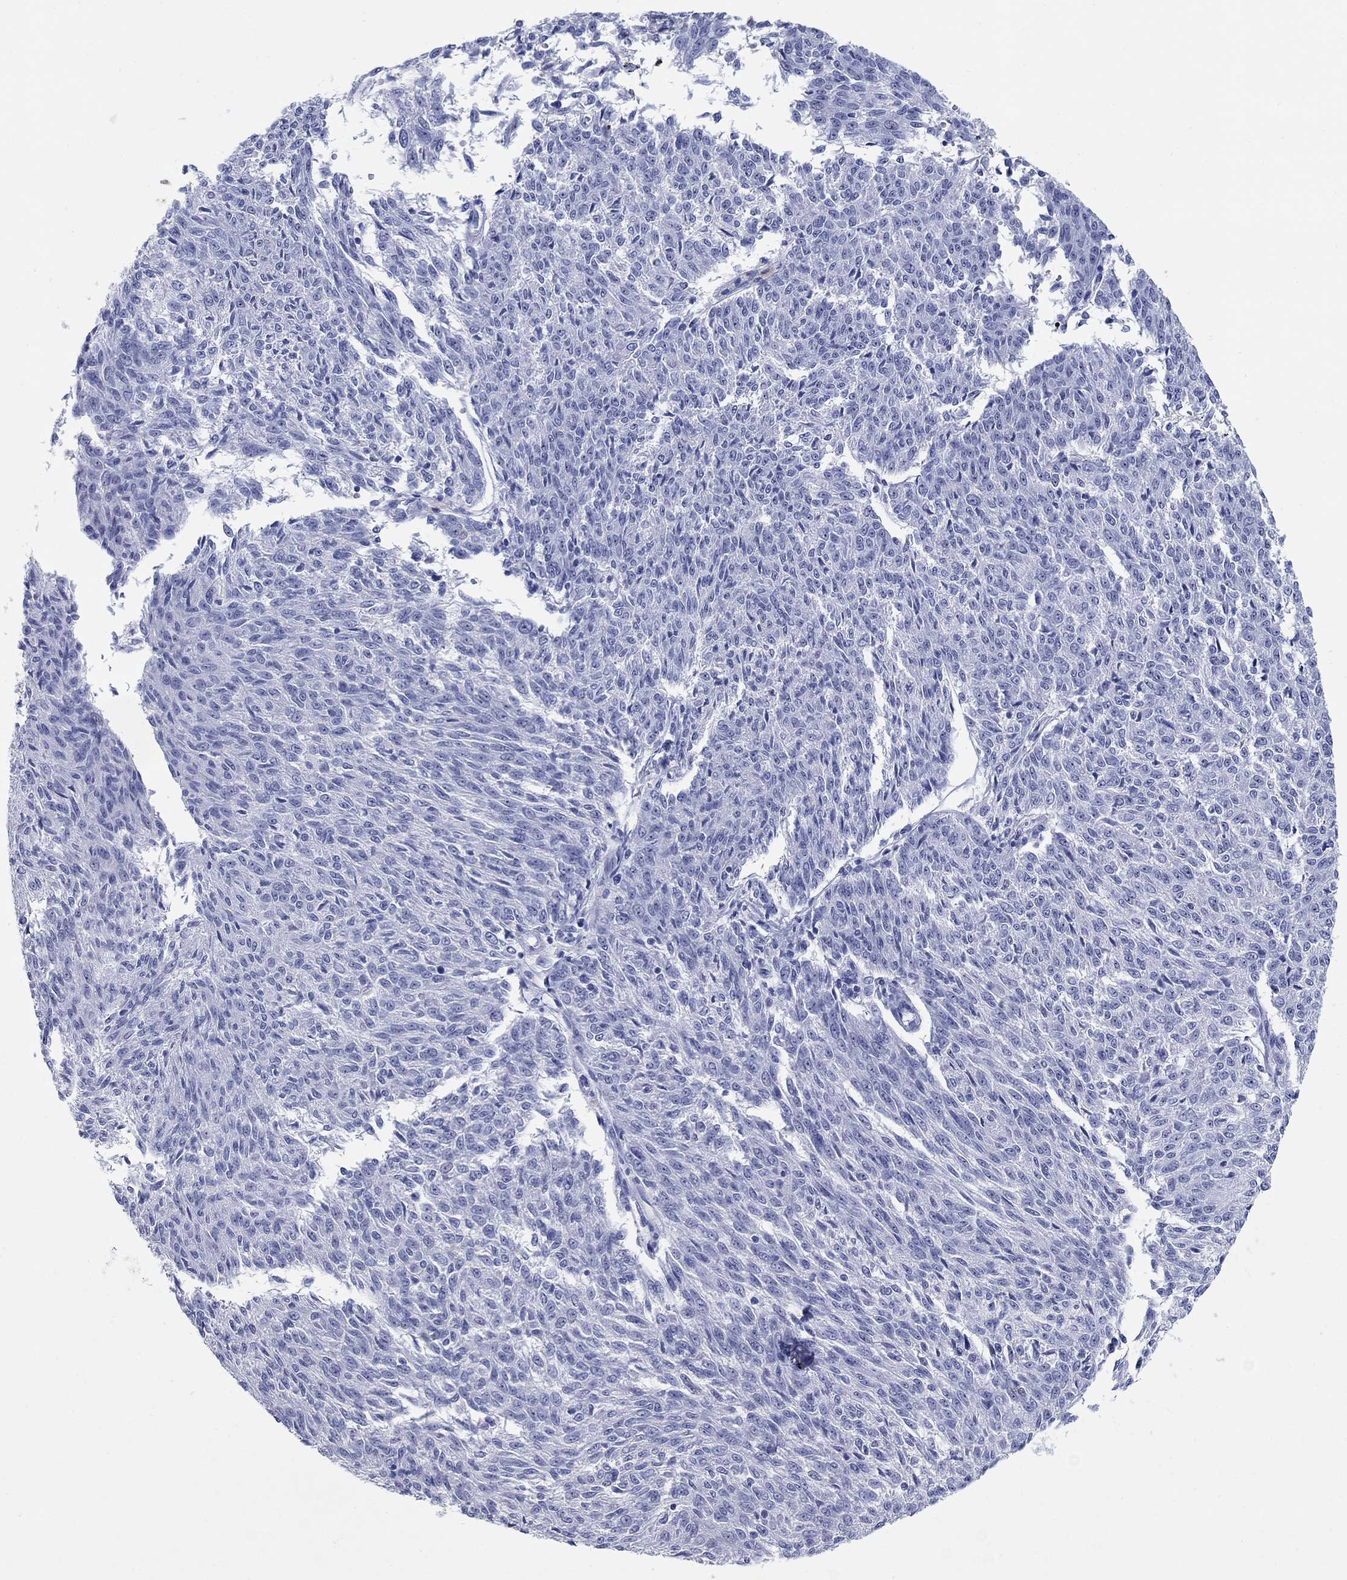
{"staining": {"intensity": "negative", "quantity": "none", "location": "none"}, "tissue": "melanoma", "cell_type": "Tumor cells", "image_type": "cancer", "snomed": [{"axis": "morphology", "description": "Malignant melanoma, NOS"}, {"axis": "topography", "description": "Skin"}], "caption": "Immunohistochemistry photomicrograph of malignant melanoma stained for a protein (brown), which displays no expression in tumor cells.", "gene": "AKR1C2", "patient": {"sex": "female", "age": 72}}